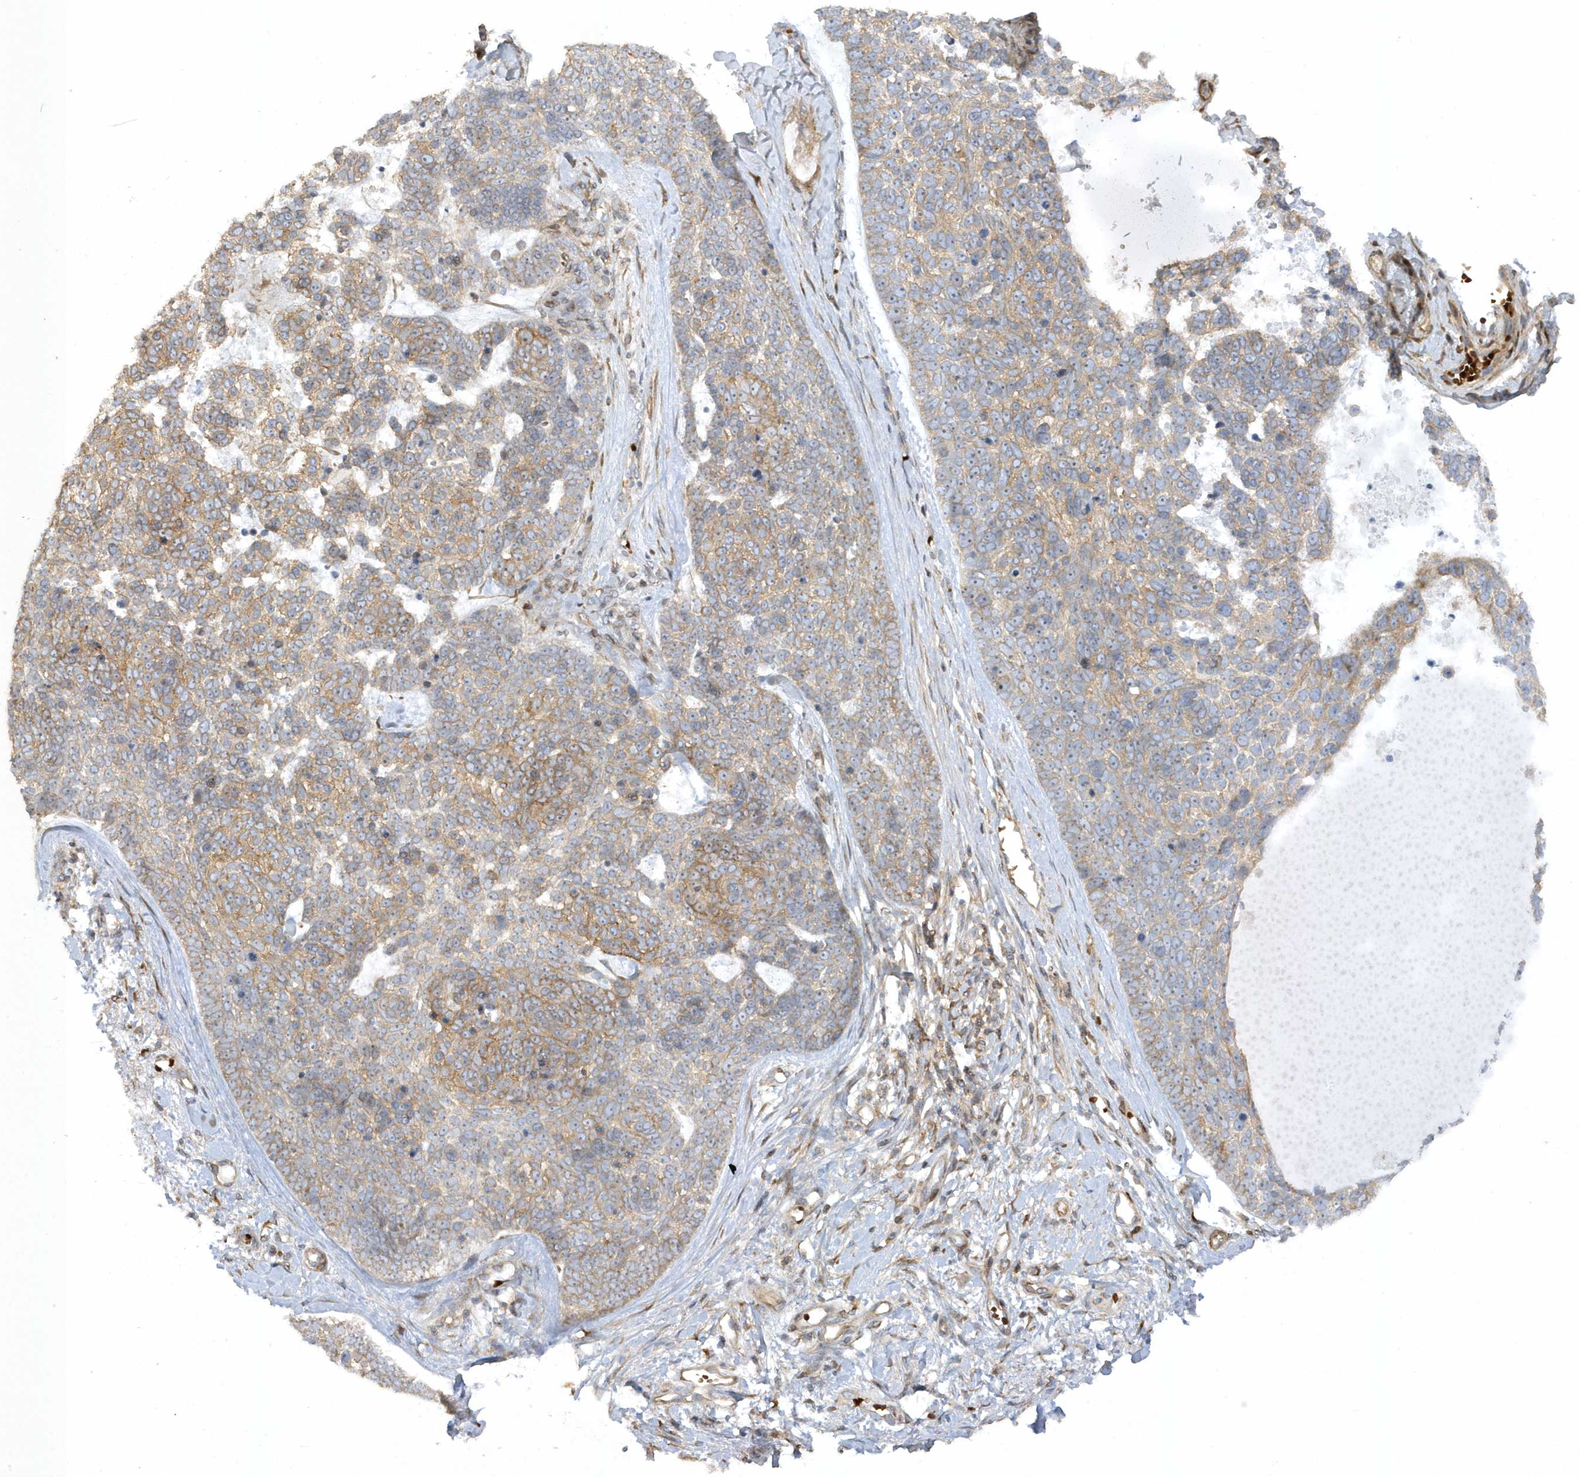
{"staining": {"intensity": "weak", "quantity": ">75%", "location": "cytoplasmic/membranous"}, "tissue": "skin cancer", "cell_type": "Tumor cells", "image_type": "cancer", "snomed": [{"axis": "morphology", "description": "Basal cell carcinoma"}, {"axis": "topography", "description": "Skin"}], "caption": "DAB (3,3'-diaminobenzidine) immunohistochemical staining of human skin cancer reveals weak cytoplasmic/membranous protein staining in approximately >75% of tumor cells.", "gene": "MAP7D3", "patient": {"sex": "female", "age": 81}}